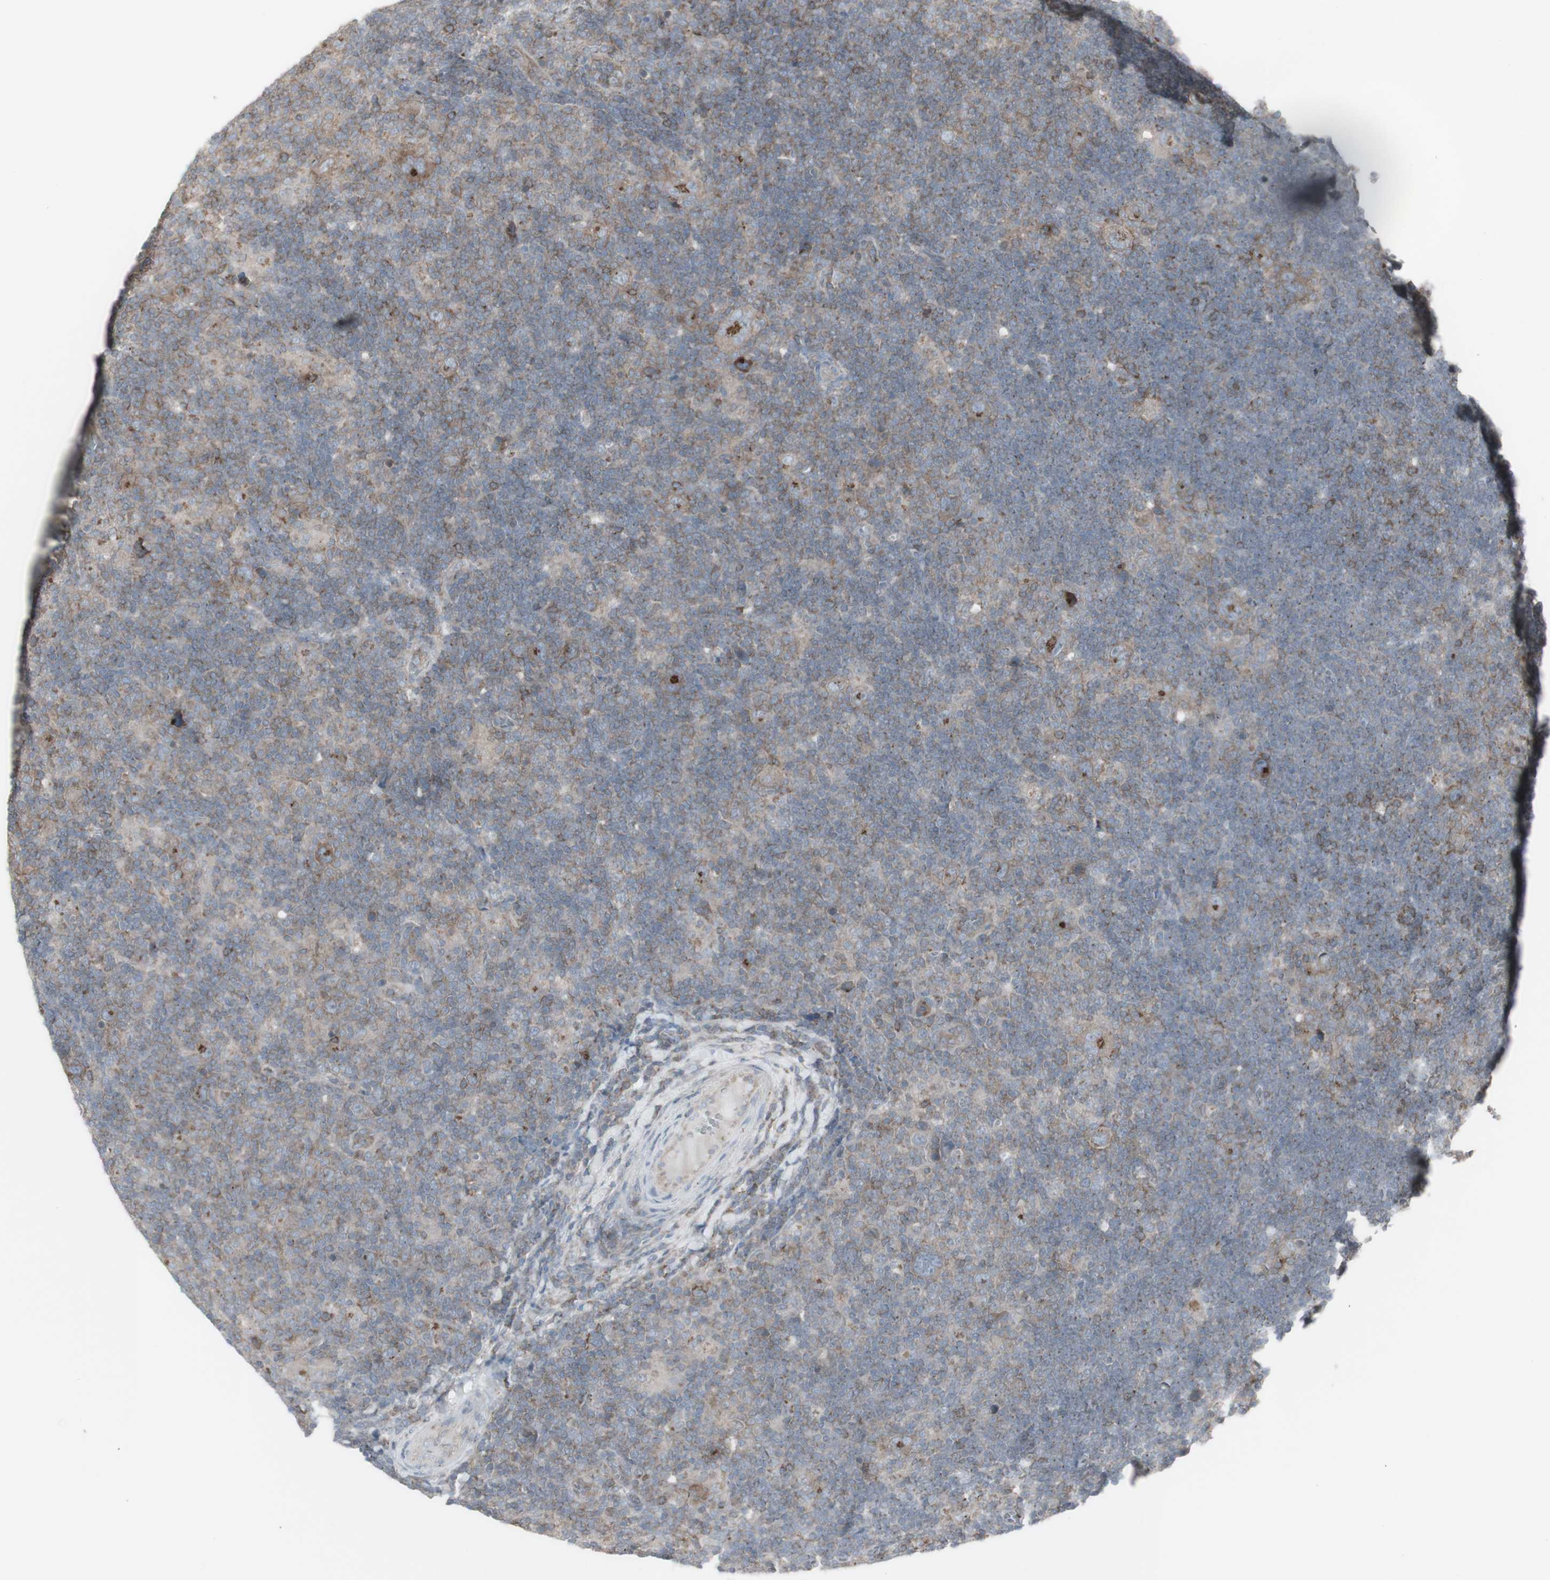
{"staining": {"intensity": "moderate", "quantity": "25%-75%", "location": "cytoplasmic/membranous"}, "tissue": "lymphoma", "cell_type": "Tumor cells", "image_type": "cancer", "snomed": [{"axis": "morphology", "description": "Hodgkin's disease, NOS"}, {"axis": "topography", "description": "Lymph node"}], "caption": "Moderate cytoplasmic/membranous expression for a protein is appreciated in approximately 25%-75% of tumor cells of lymphoma using immunohistochemistry.", "gene": "GALNT6", "patient": {"sex": "female", "age": 57}}